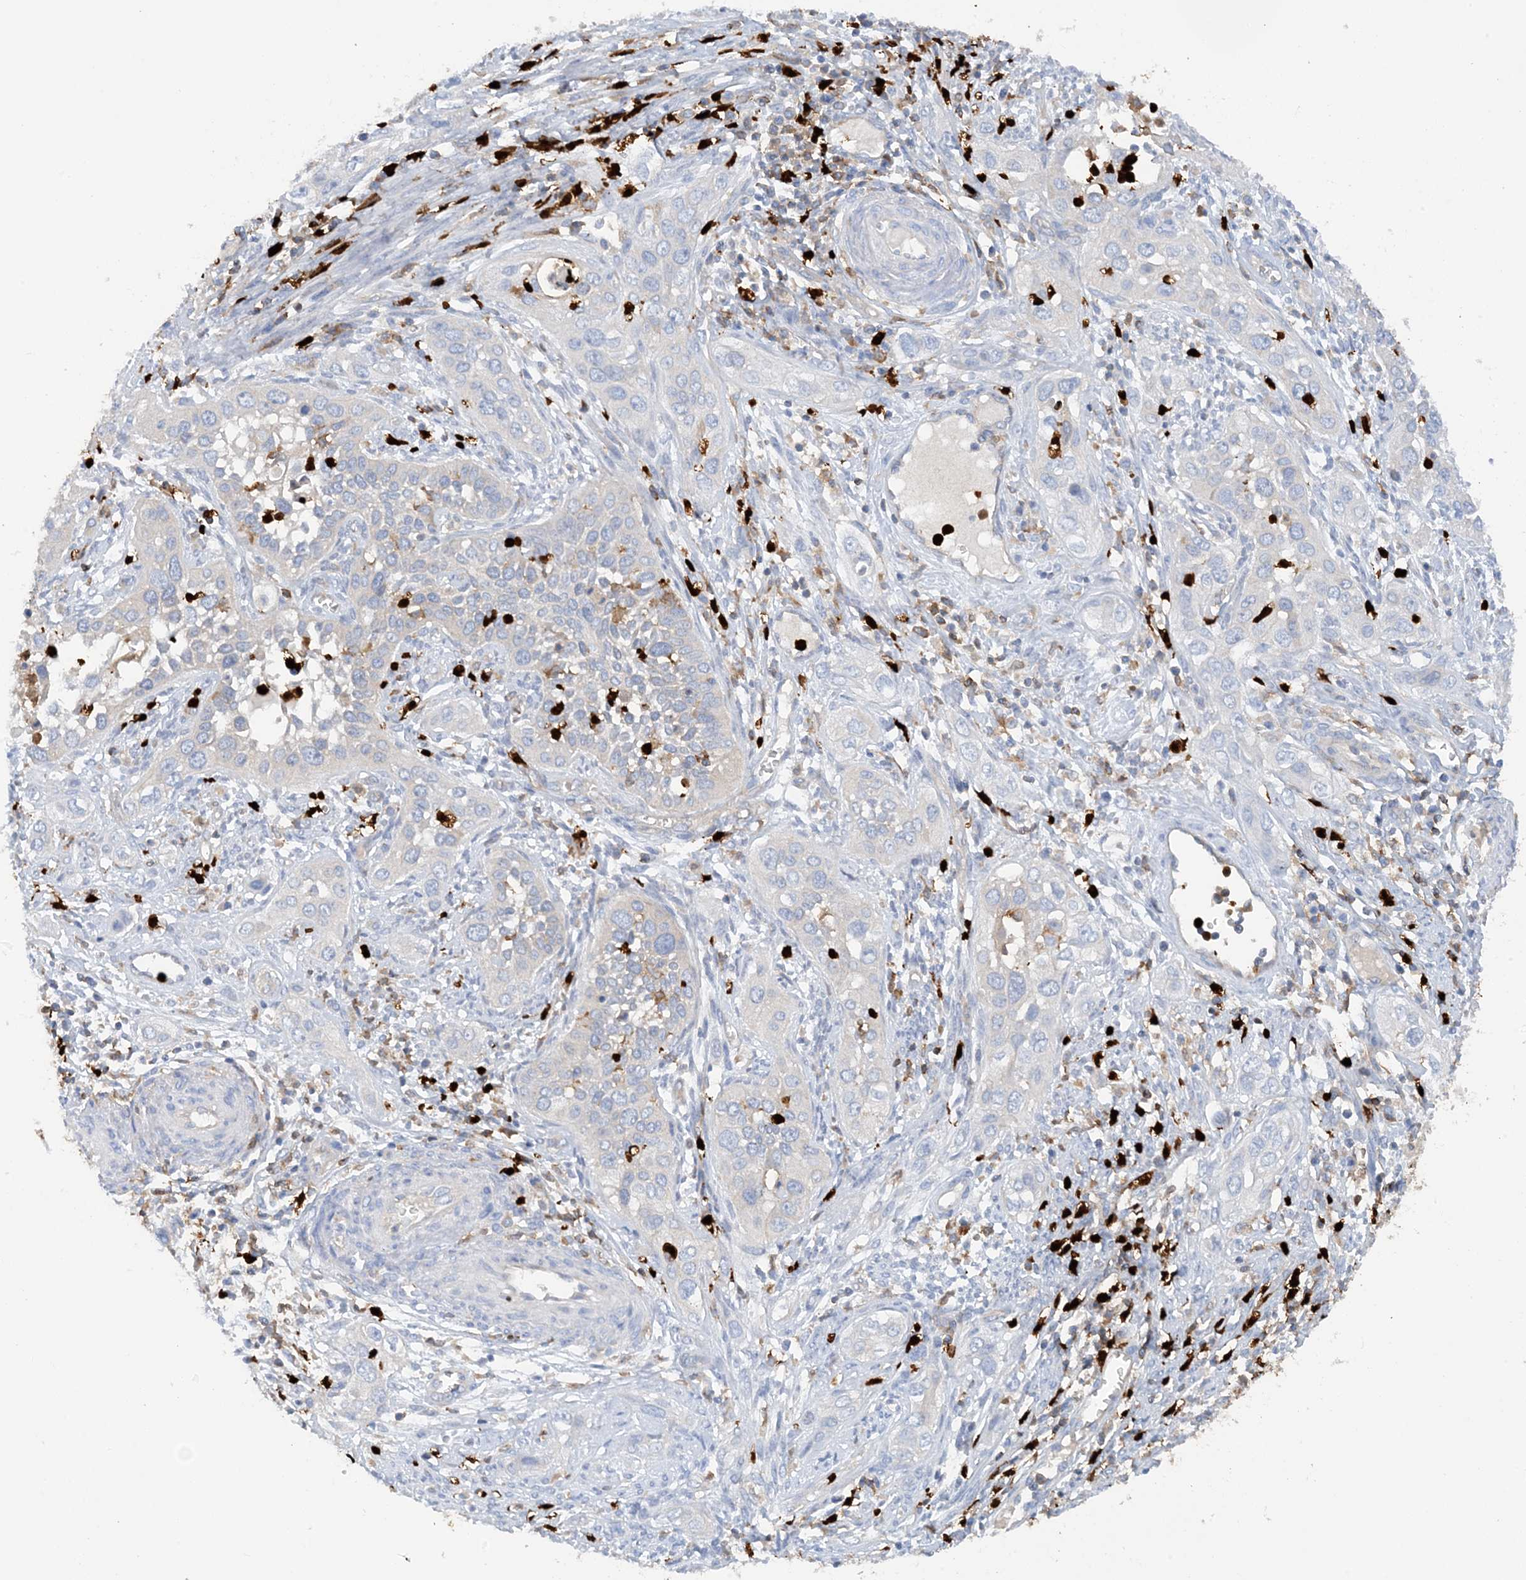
{"staining": {"intensity": "negative", "quantity": "none", "location": "none"}, "tissue": "cervical cancer", "cell_type": "Tumor cells", "image_type": "cancer", "snomed": [{"axis": "morphology", "description": "Squamous cell carcinoma, NOS"}, {"axis": "topography", "description": "Cervix"}], "caption": "Cervical squamous cell carcinoma was stained to show a protein in brown. There is no significant staining in tumor cells.", "gene": "PHACTR2", "patient": {"sex": "female", "age": 34}}